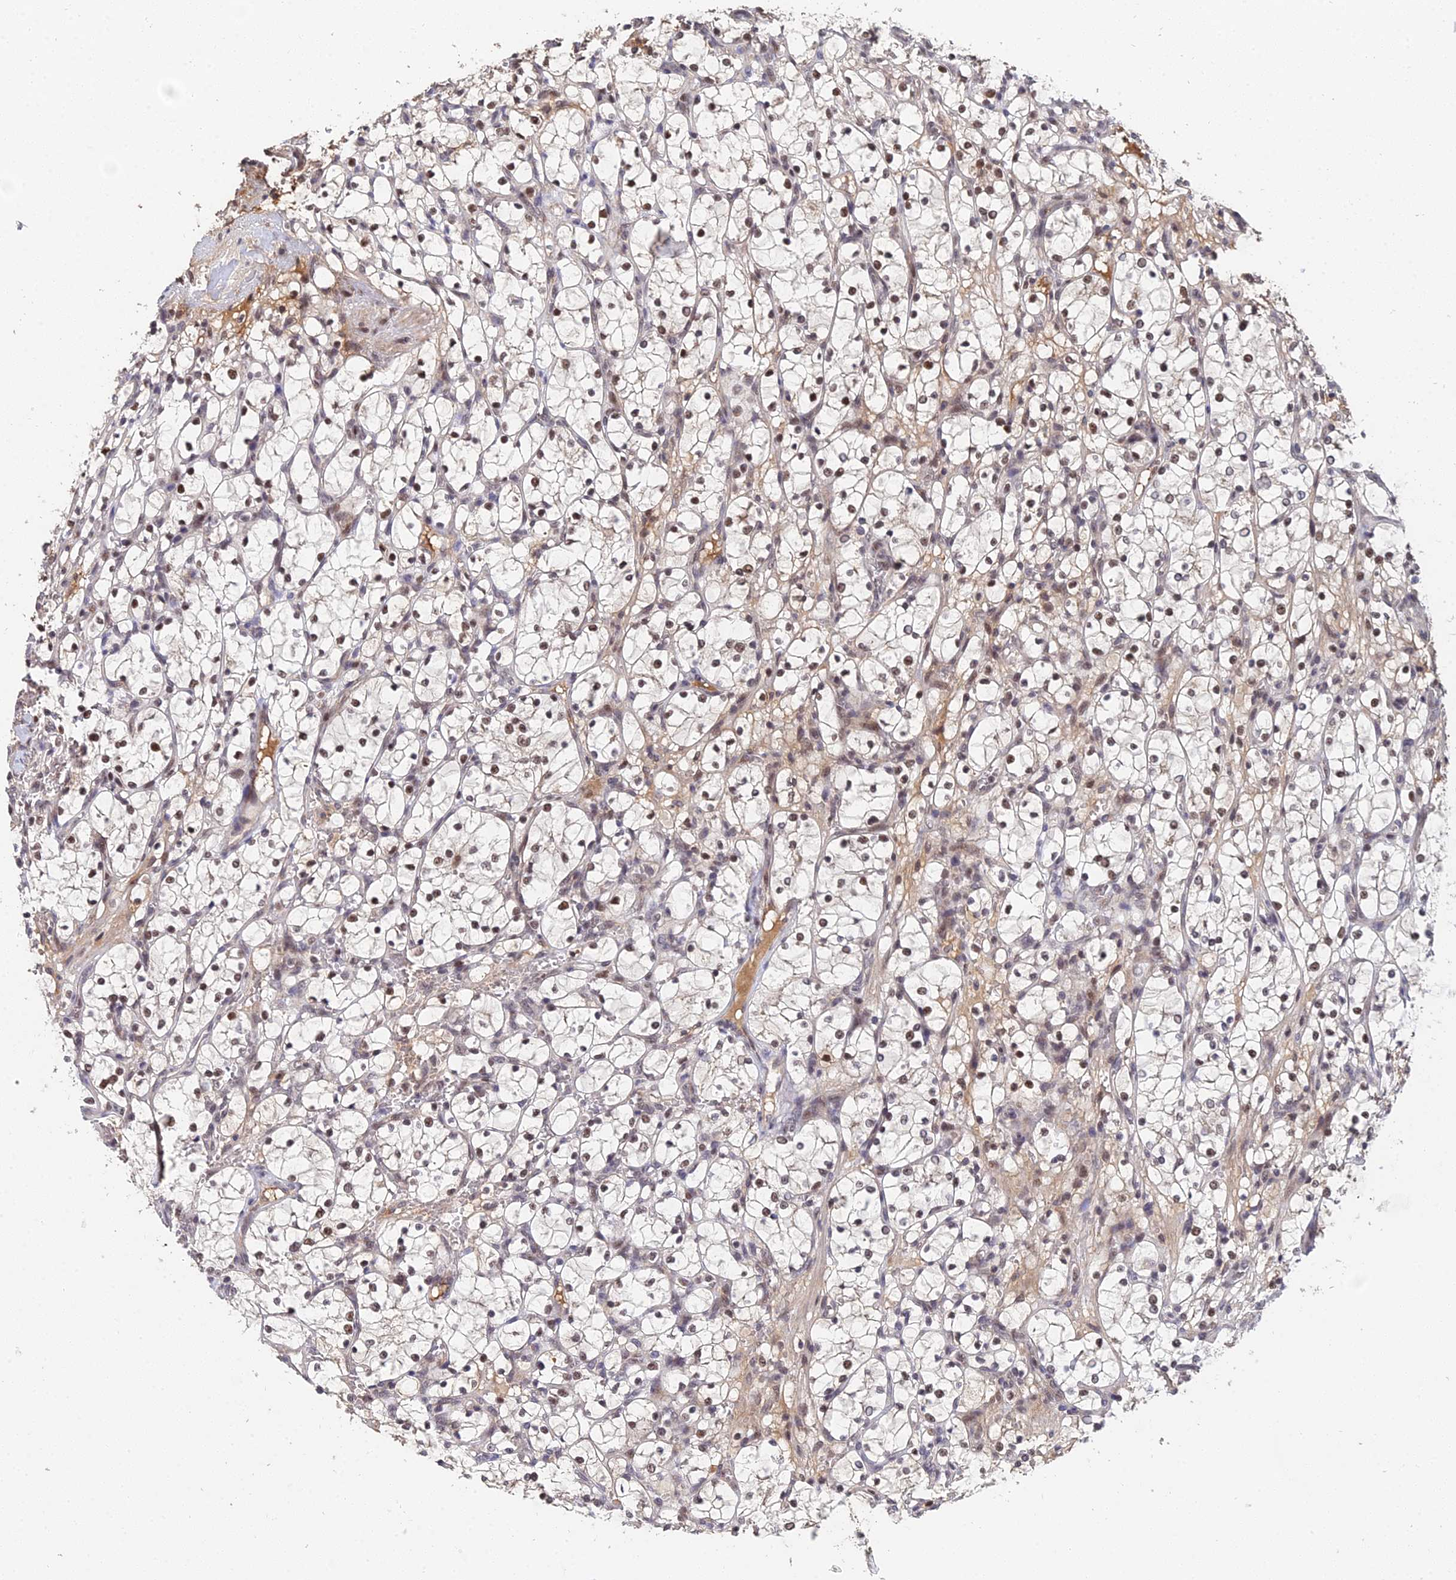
{"staining": {"intensity": "moderate", "quantity": "25%-75%", "location": "nuclear"}, "tissue": "renal cancer", "cell_type": "Tumor cells", "image_type": "cancer", "snomed": [{"axis": "morphology", "description": "Adenocarcinoma, NOS"}, {"axis": "topography", "description": "Kidney"}], "caption": "Renal adenocarcinoma tissue exhibits moderate nuclear expression in about 25%-75% of tumor cells, visualized by immunohistochemistry.", "gene": "ERCC5", "patient": {"sex": "female", "age": 69}}